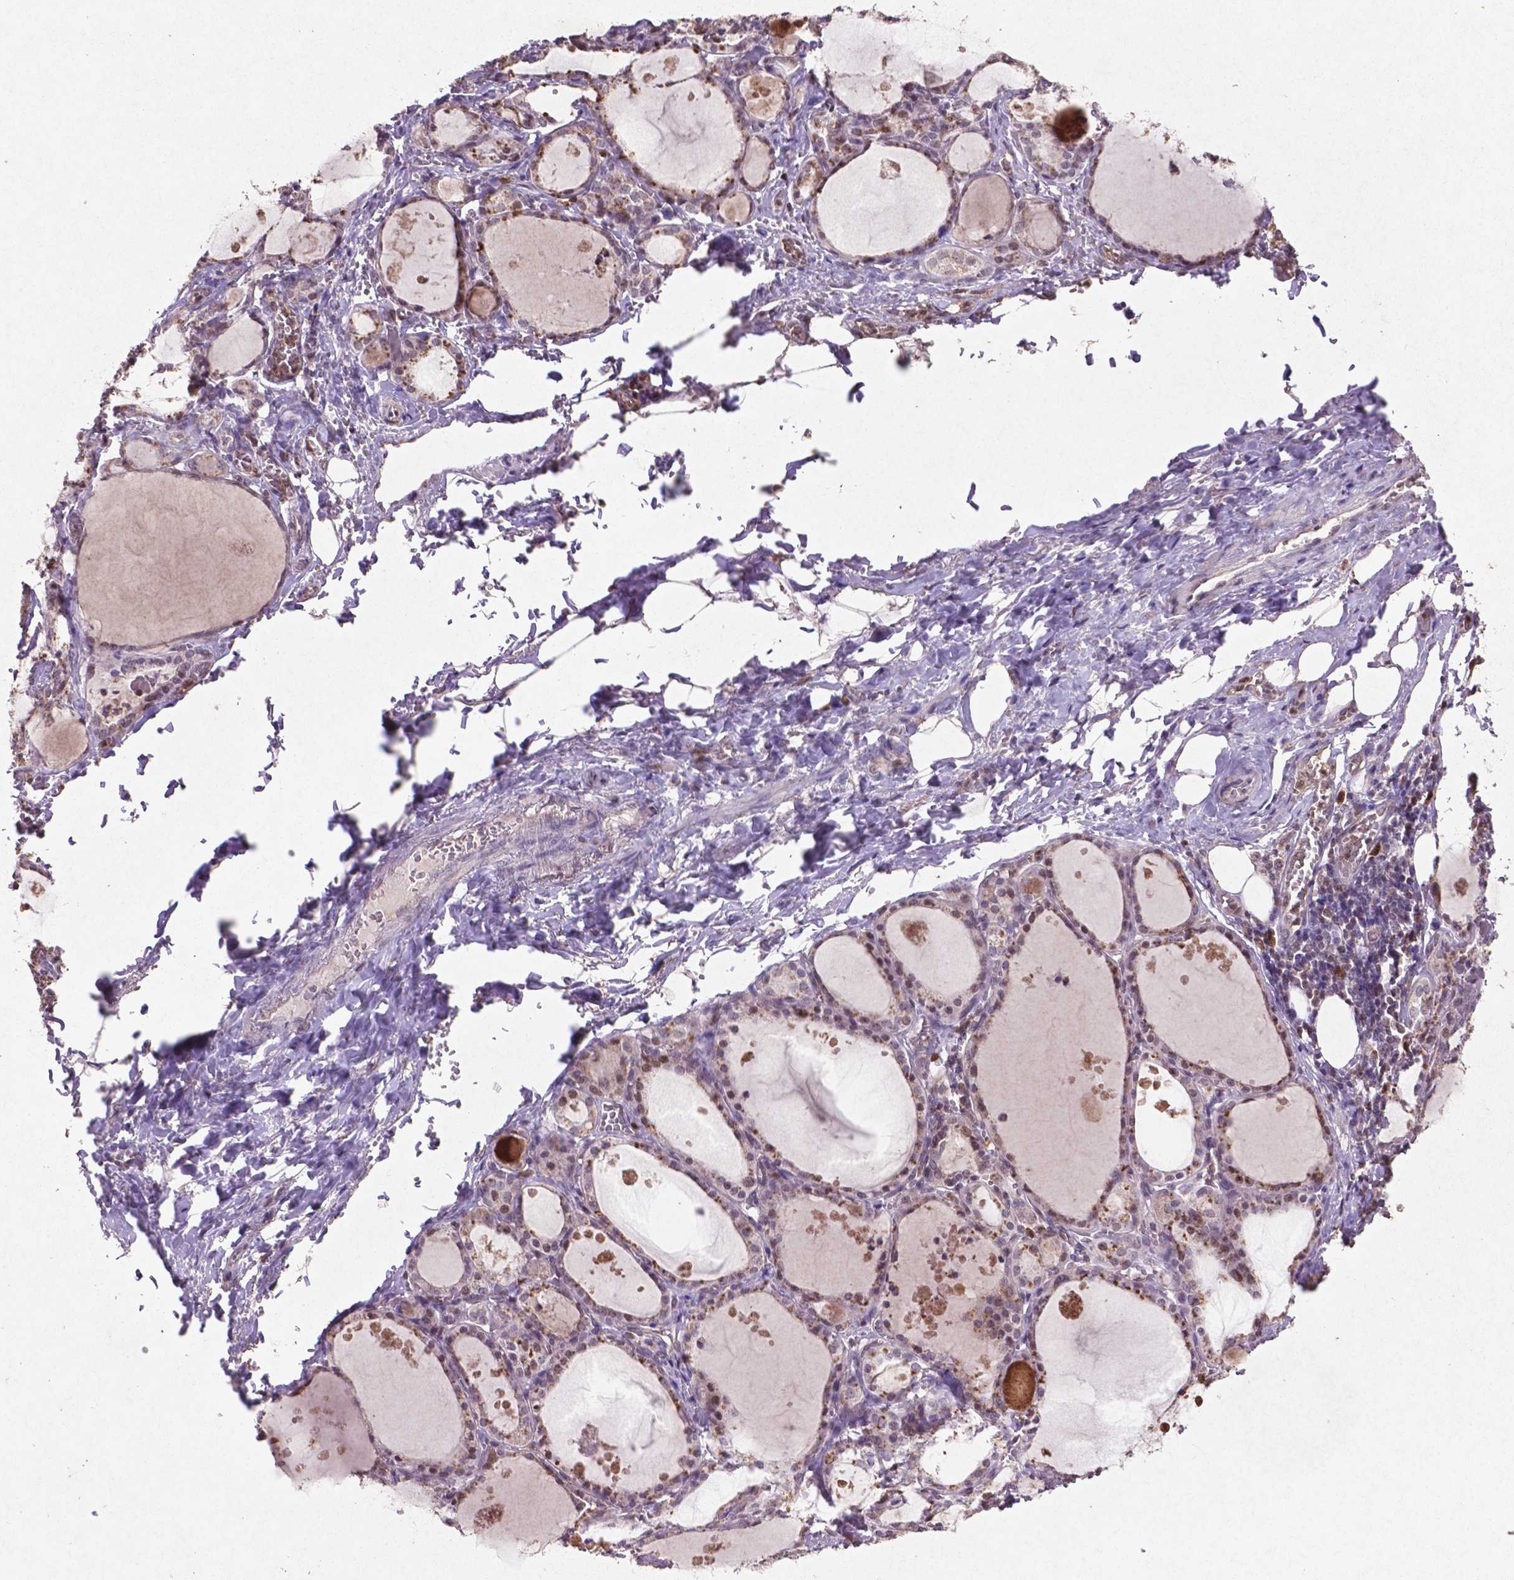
{"staining": {"intensity": "moderate", "quantity": "25%-75%", "location": "cytoplasmic/membranous,nuclear"}, "tissue": "thyroid gland", "cell_type": "Glandular cells", "image_type": "normal", "snomed": [{"axis": "morphology", "description": "Normal tissue, NOS"}, {"axis": "topography", "description": "Thyroid gland"}], "caption": "The micrograph displays a brown stain indicating the presence of a protein in the cytoplasmic/membranous,nuclear of glandular cells in thyroid gland.", "gene": "GLRX", "patient": {"sex": "male", "age": 68}}